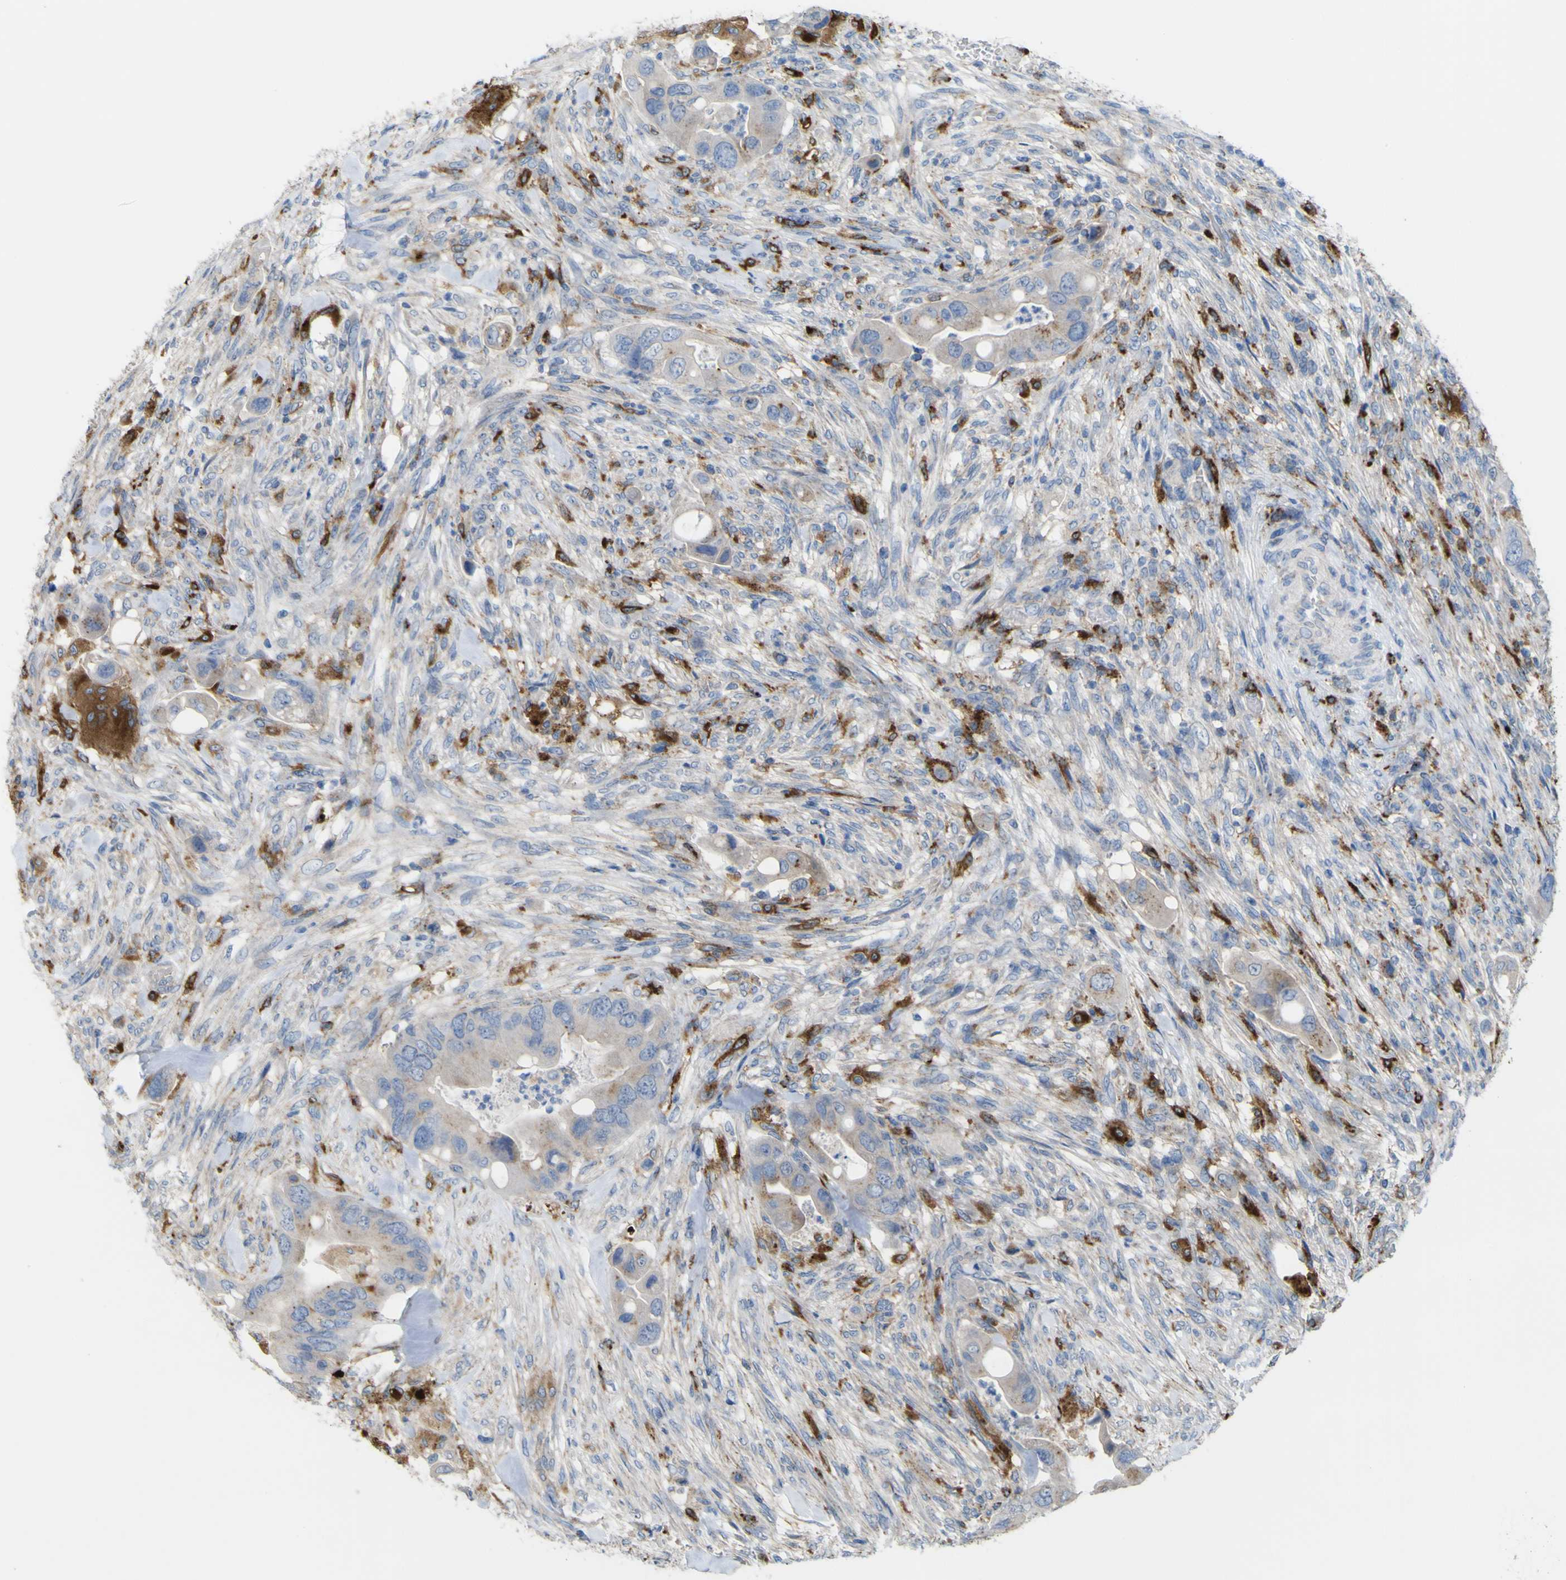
{"staining": {"intensity": "moderate", "quantity": "25%-75%", "location": "cytoplasmic/membranous"}, "tissue": "colorectal cancer", "cell_type": "Tumor cells", "image_type": "cancer", "snomed": [{"axis": "morphology", "description": "Adenocarcinoma, NOS"}, {"axis": "topography", "description": "Rectum"}], "caption": "Human colorectal cancer (adenocarcinoma) stained with a brown dye exhibits moderate cytoplasmic/membranous positive expression in approximately 25%-75% of tumor cells.", "gene": "PLD3", "patient": {"sex": "female", "age": 57}}